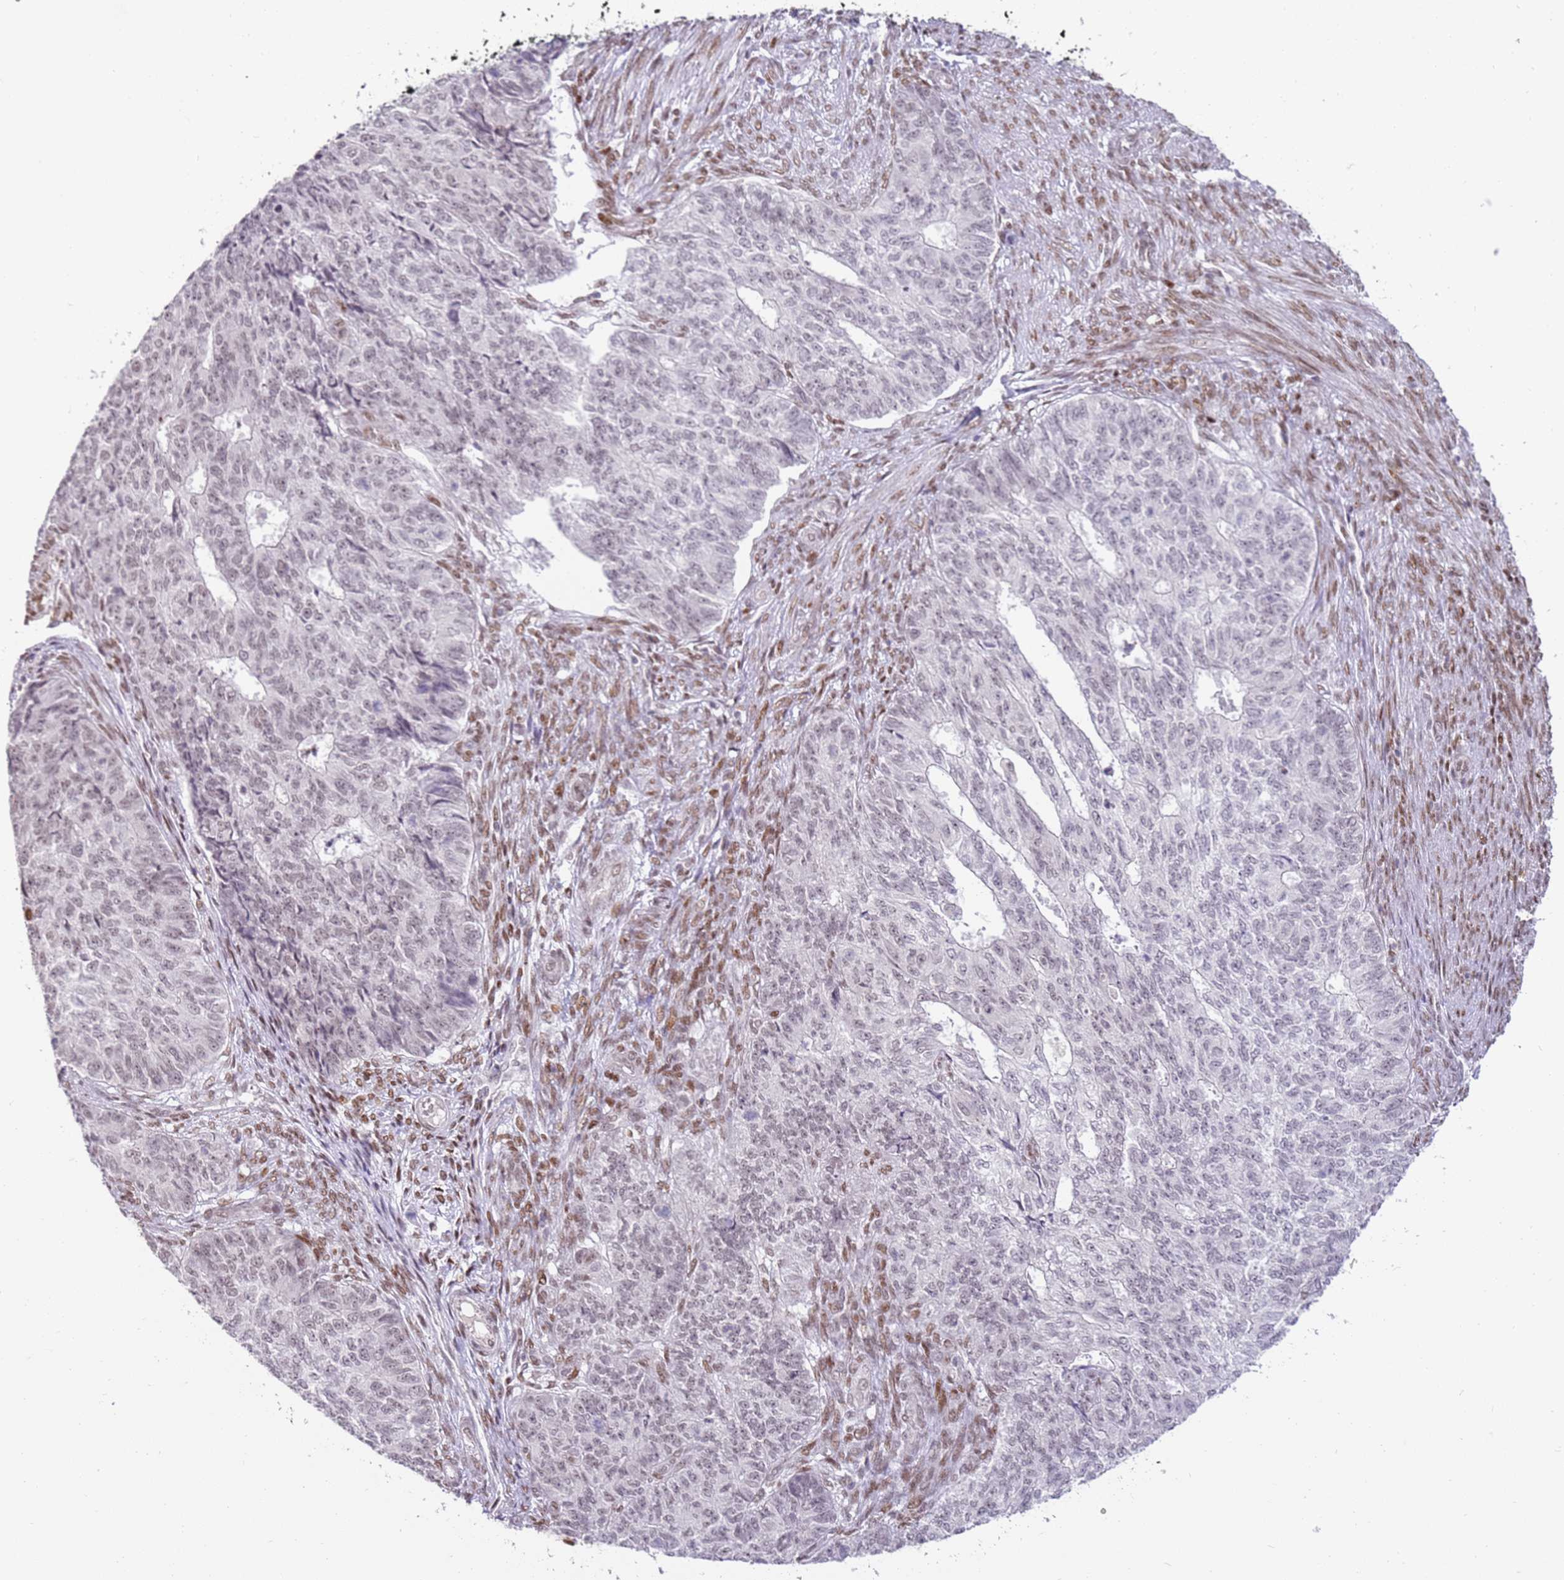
{"staining": {"intensity": "weak", "quantity": "<25%", "location": "nuclear"}, "tissue": "endometrial cancer", "cell_type": "Tumor cells", "image_type": "cancer", "snomed": [{"axis": "morphology", "description": "Adenocarcinoma, NOS"}, {"axis": "topography", "description": "Endometrium"}], "caption": "Immunohistochemistry (IHC) of endometrial cancer (adenocarcinoma) demonstrates no expression in tumor cells.", "gene": "PHC2", "patient": {"sex": "female", "age": 32}}